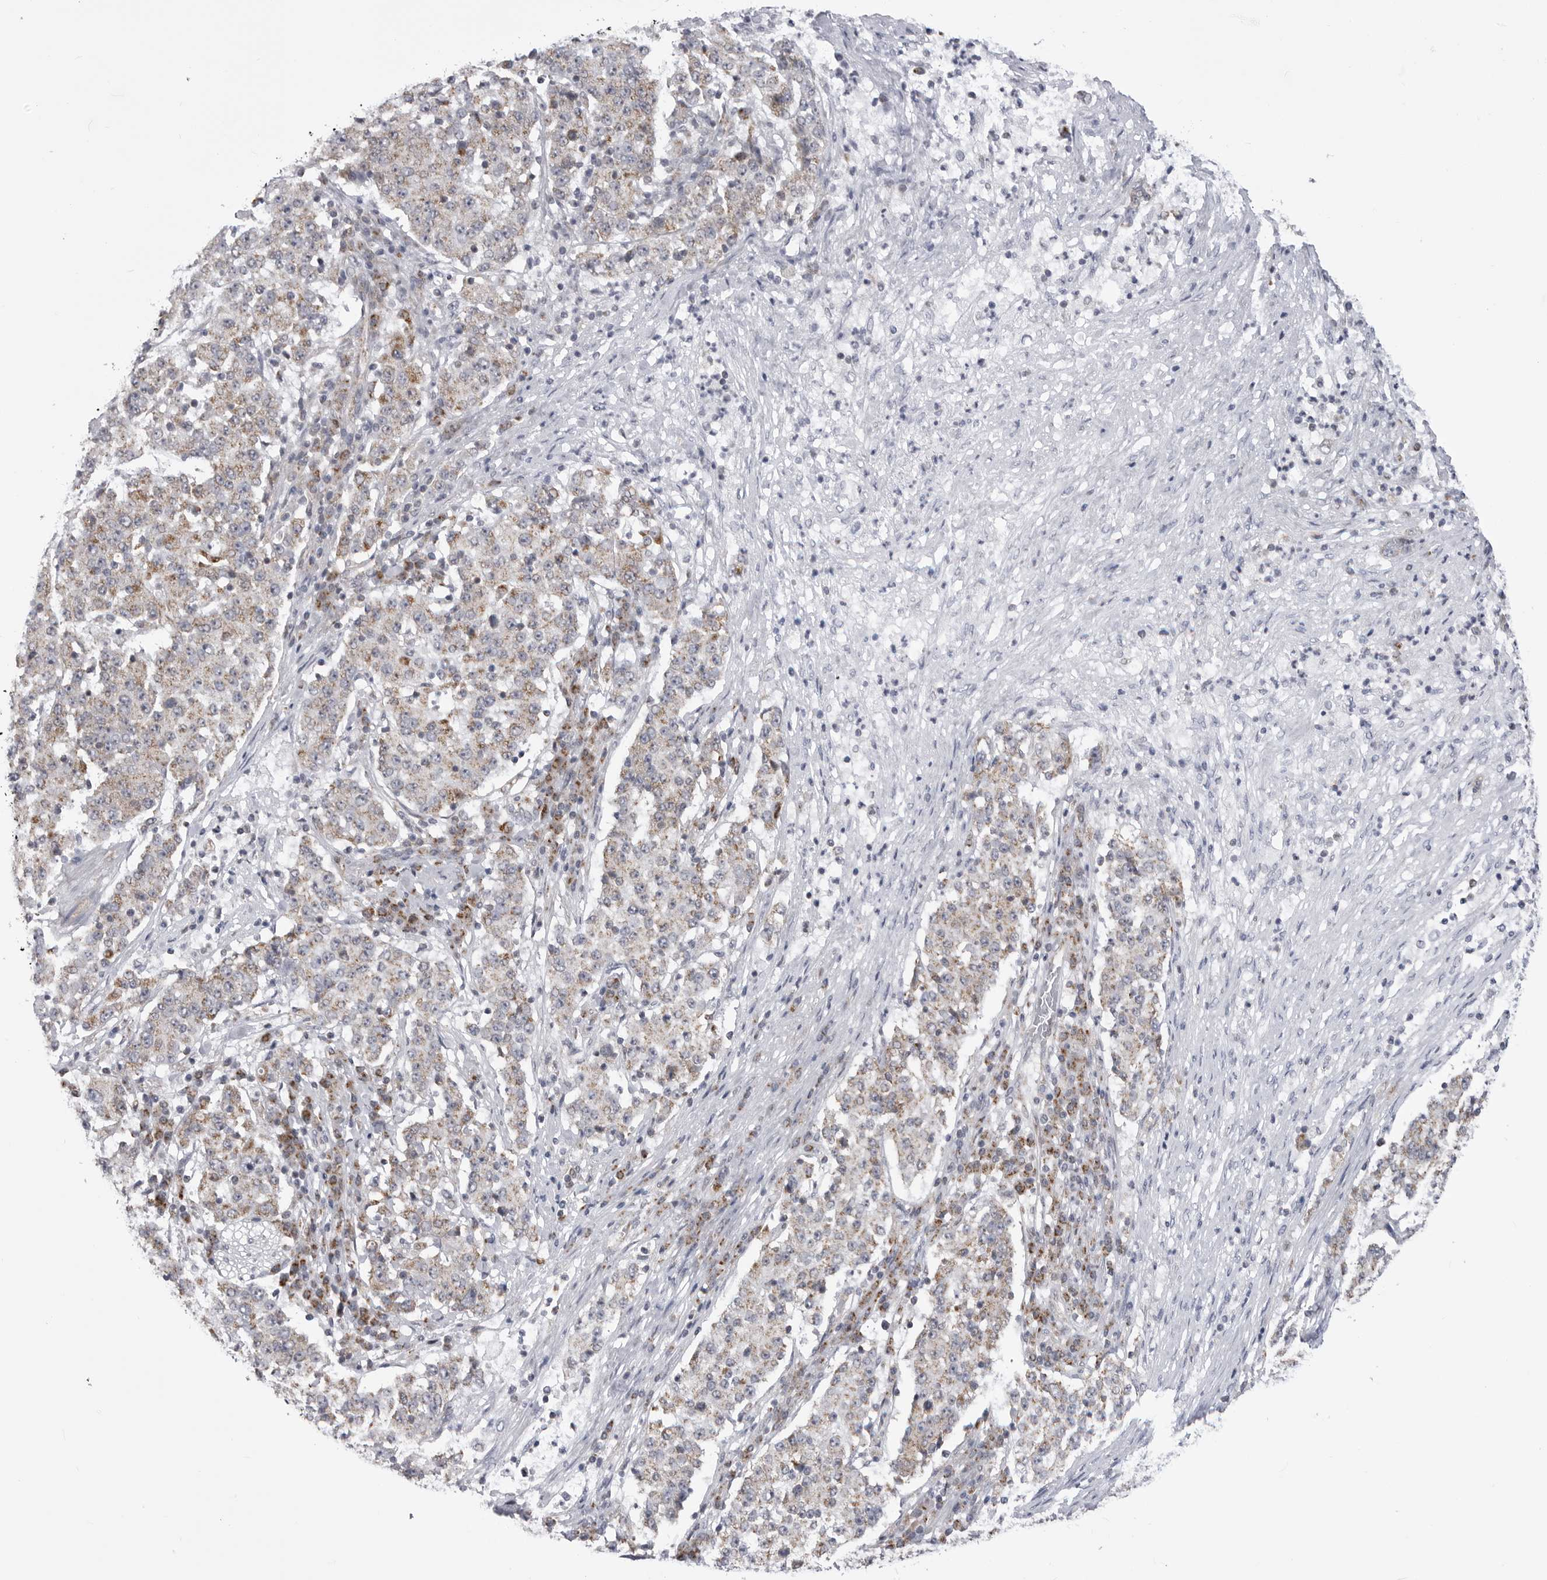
{"staining": {"intensity": "weak", "quantity": ">75%", "location": "cytoplasmic/membranous"}, "tissue": "stomach cancer", "cell_type": "Tumor cells", "image_type": "cancer", "snomed": [{"axis": "morphology", "description": "Adenocarcinoma, NOS"}, {"axis": "topography", "description": "Stomach"}], "caption": "Immunohistochemical staining of stomach cancer (adenocarcinoma) reveals low levels of weak cytoplasmic/membranous protein expression in approximately >75% of tumor cells.", "gene": "FH", "patient": {"sex": "male", "age": 59}}